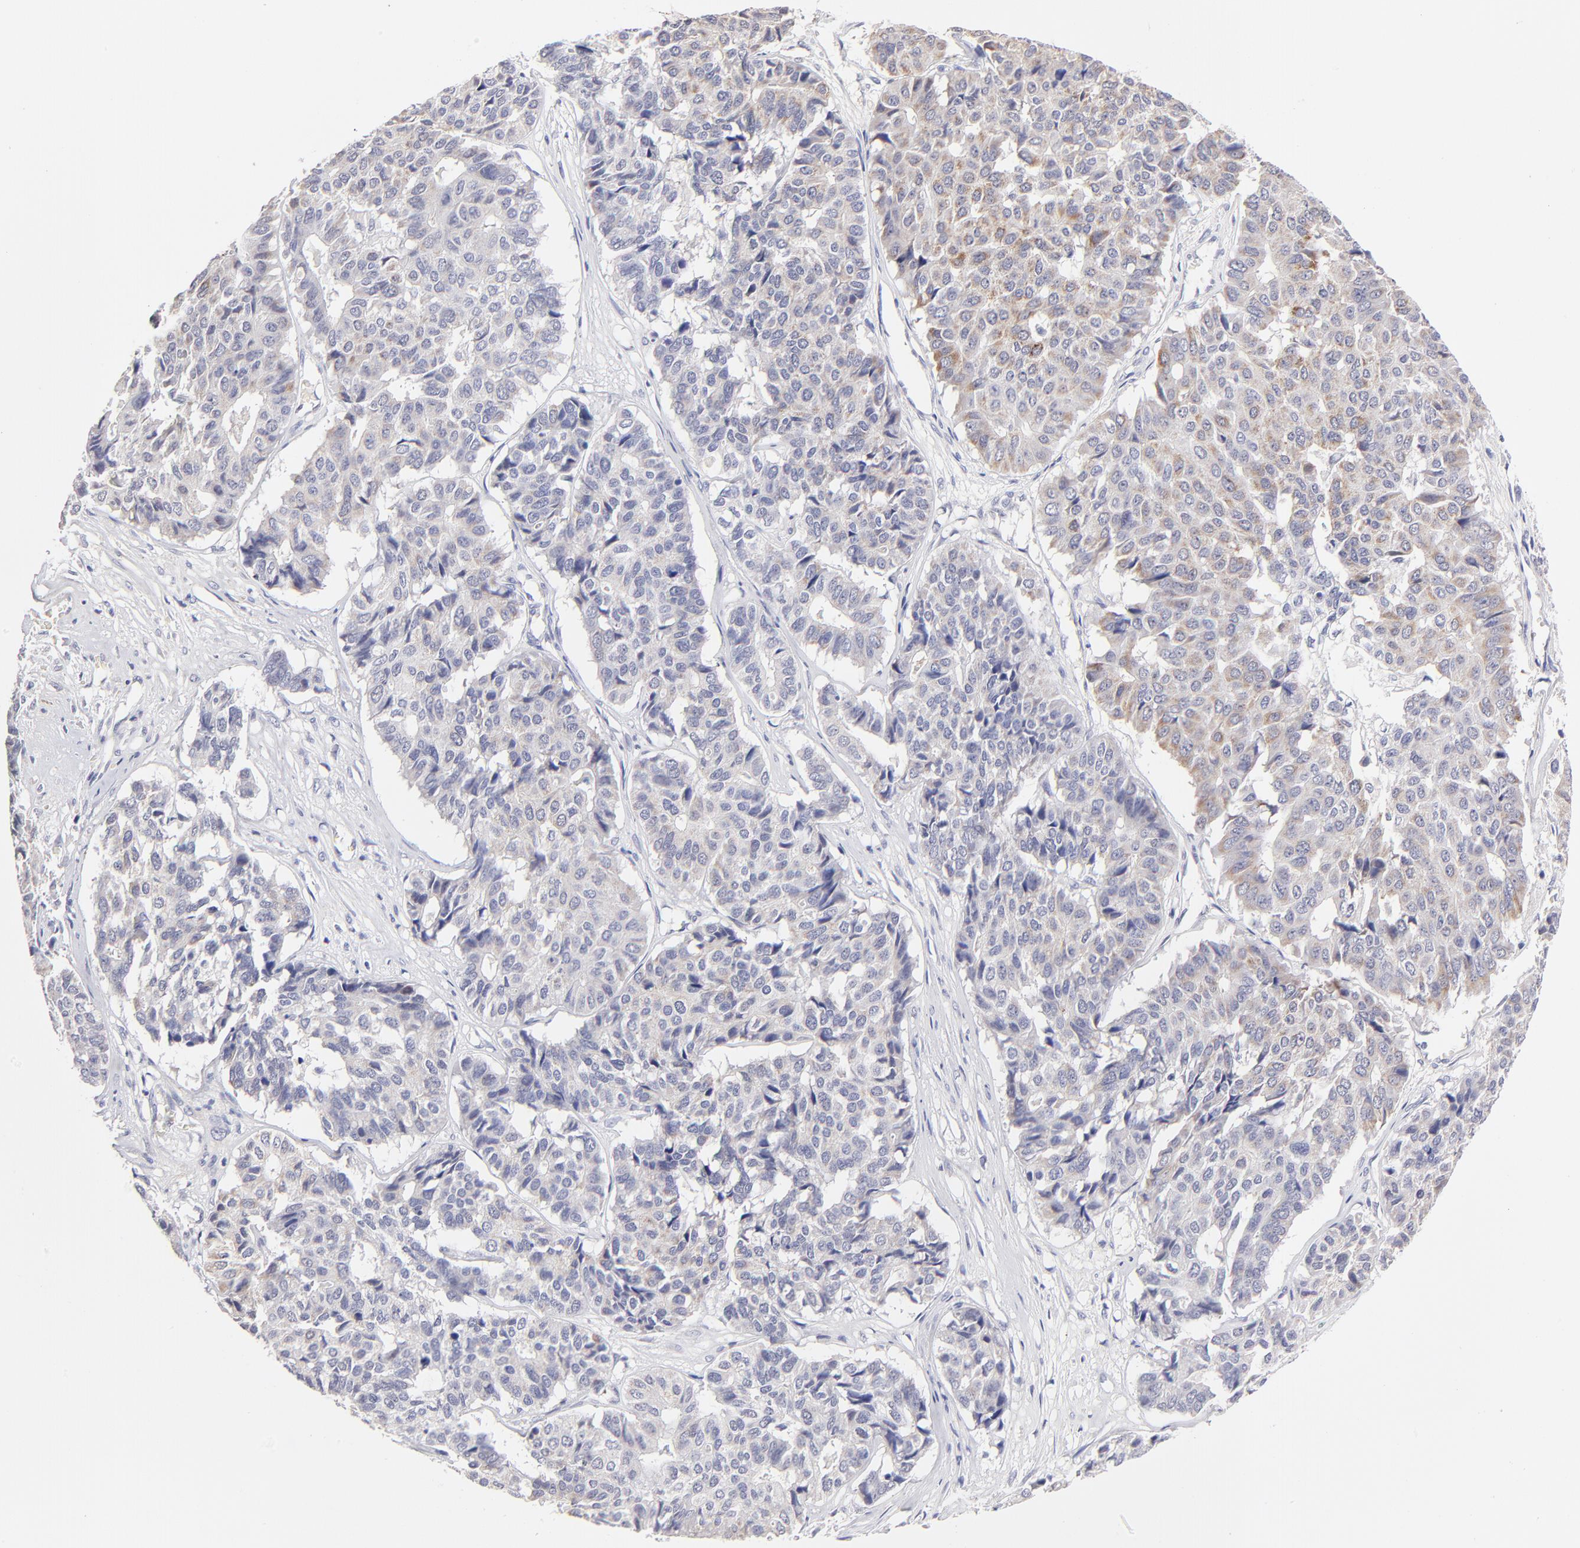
{"staining": {"intensity": "weak", "quantity": "<25%", "location": "cytoplasmic/membranous"}, "tissue": "pancreatic cancer", "cell_type": "Tumor cells", "image_type": "cancer", "snomed": [{"axis": "morphology", "description": "Adenocarcinoma, NOS"}, {"axis": "topography", "description": "Pancreas"}], "caption": "An image of adenocarcinoma (pancreatic) stained for a protein shows no brown staining in tumor cells.", "gene": "BTG2", "patient": {"sex": "male", "age": 50}}